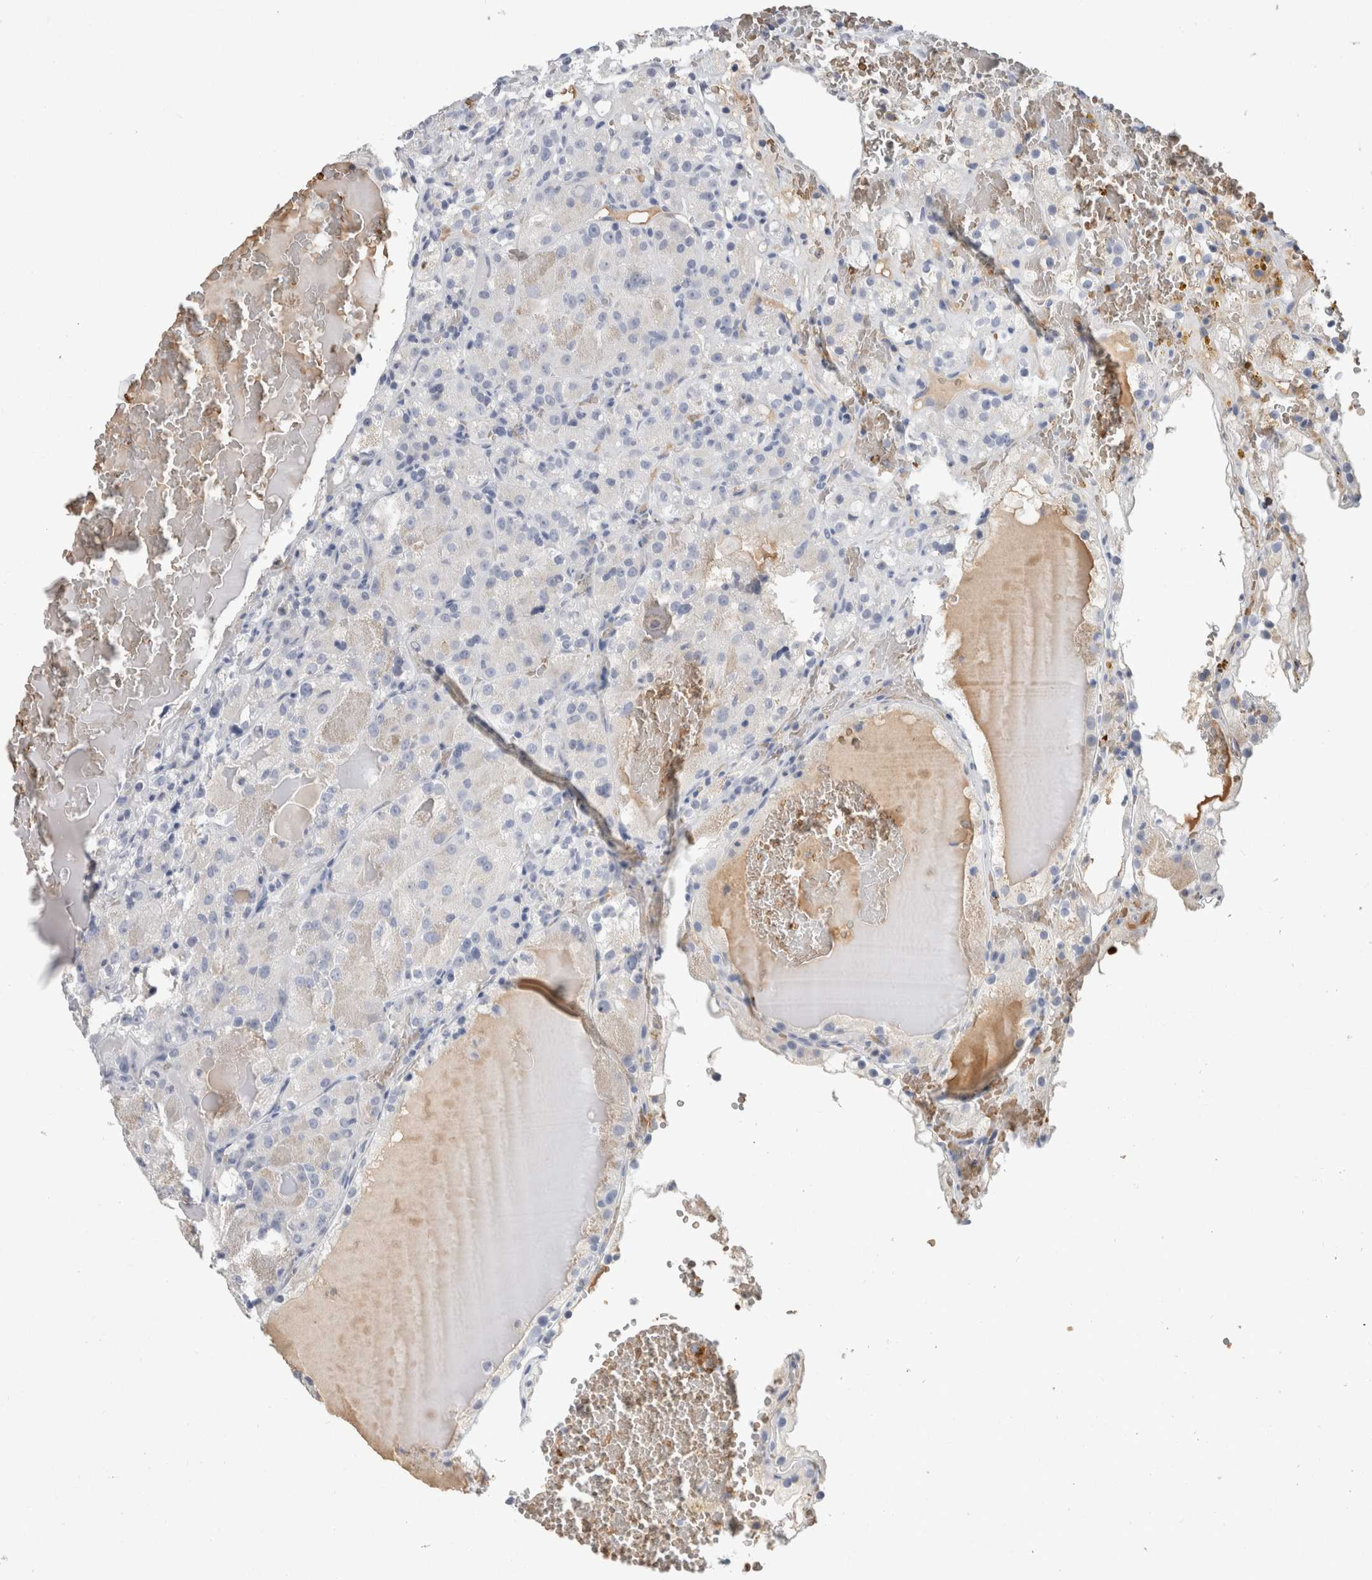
{"staining": {"intensity": "negative", "quantity": "none", "location": "none"}, "tissue": "renal cancer", "cell_type": "Tumor cells", "image_type": "cancer", "snomed": [{"axis": "morphology", "description": "Normal tissue, NOS"}, {"axis": "morphology", "description": "Adenocarcinoma, NOS"}, {"axis": "topography", "description": "Kidney"}], "caption": "Human renal cancer stained for a protein using immunohistochemistry displays no staining in tumor cells.", "gene": "CA1", "patient": {"sex": "male", "age": 61}}